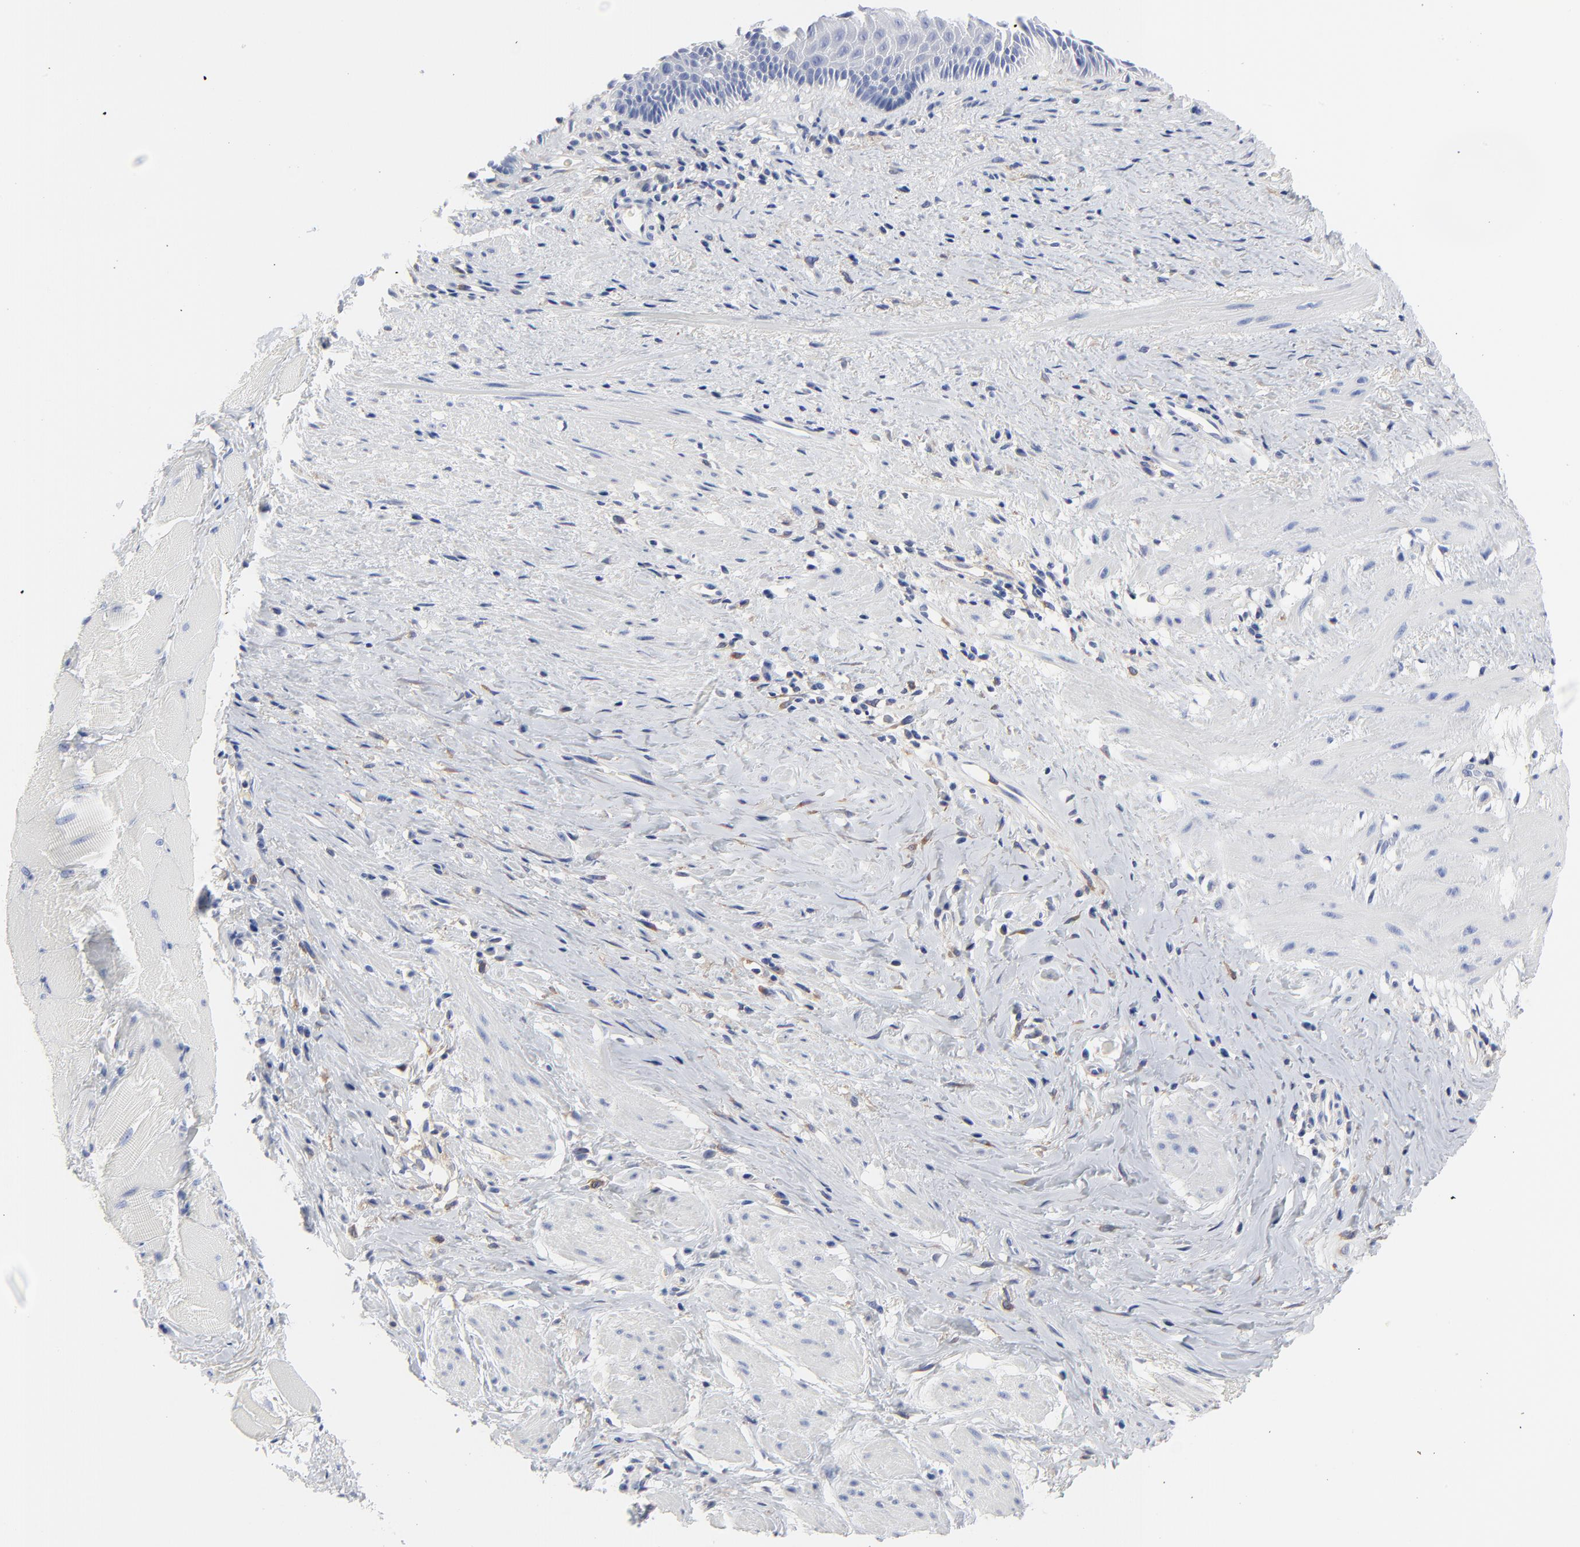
{"staining": {"intensity": "moderate", "quantity": "25%-75%", "location": "cytoplasmic/membranous"}, "tissue": "esophagus", "cell_type": "Squamous epithelial cells", "image_type": "normal", "snomed": [{"axis": "morphology", "description": "Normal tissue, NOS"}, {"axis": "topography", "description": "Esophagus"}], "caption": "Approximately 25%-75% of squamous epithelial cells in benign human esophagus demonstrate moderate cytoplasmic/membranous protein positivity as visualized by brown immunohistochemical staining.", "gene": "STAT2", "patient": {"sex": "female", "age": 61}}